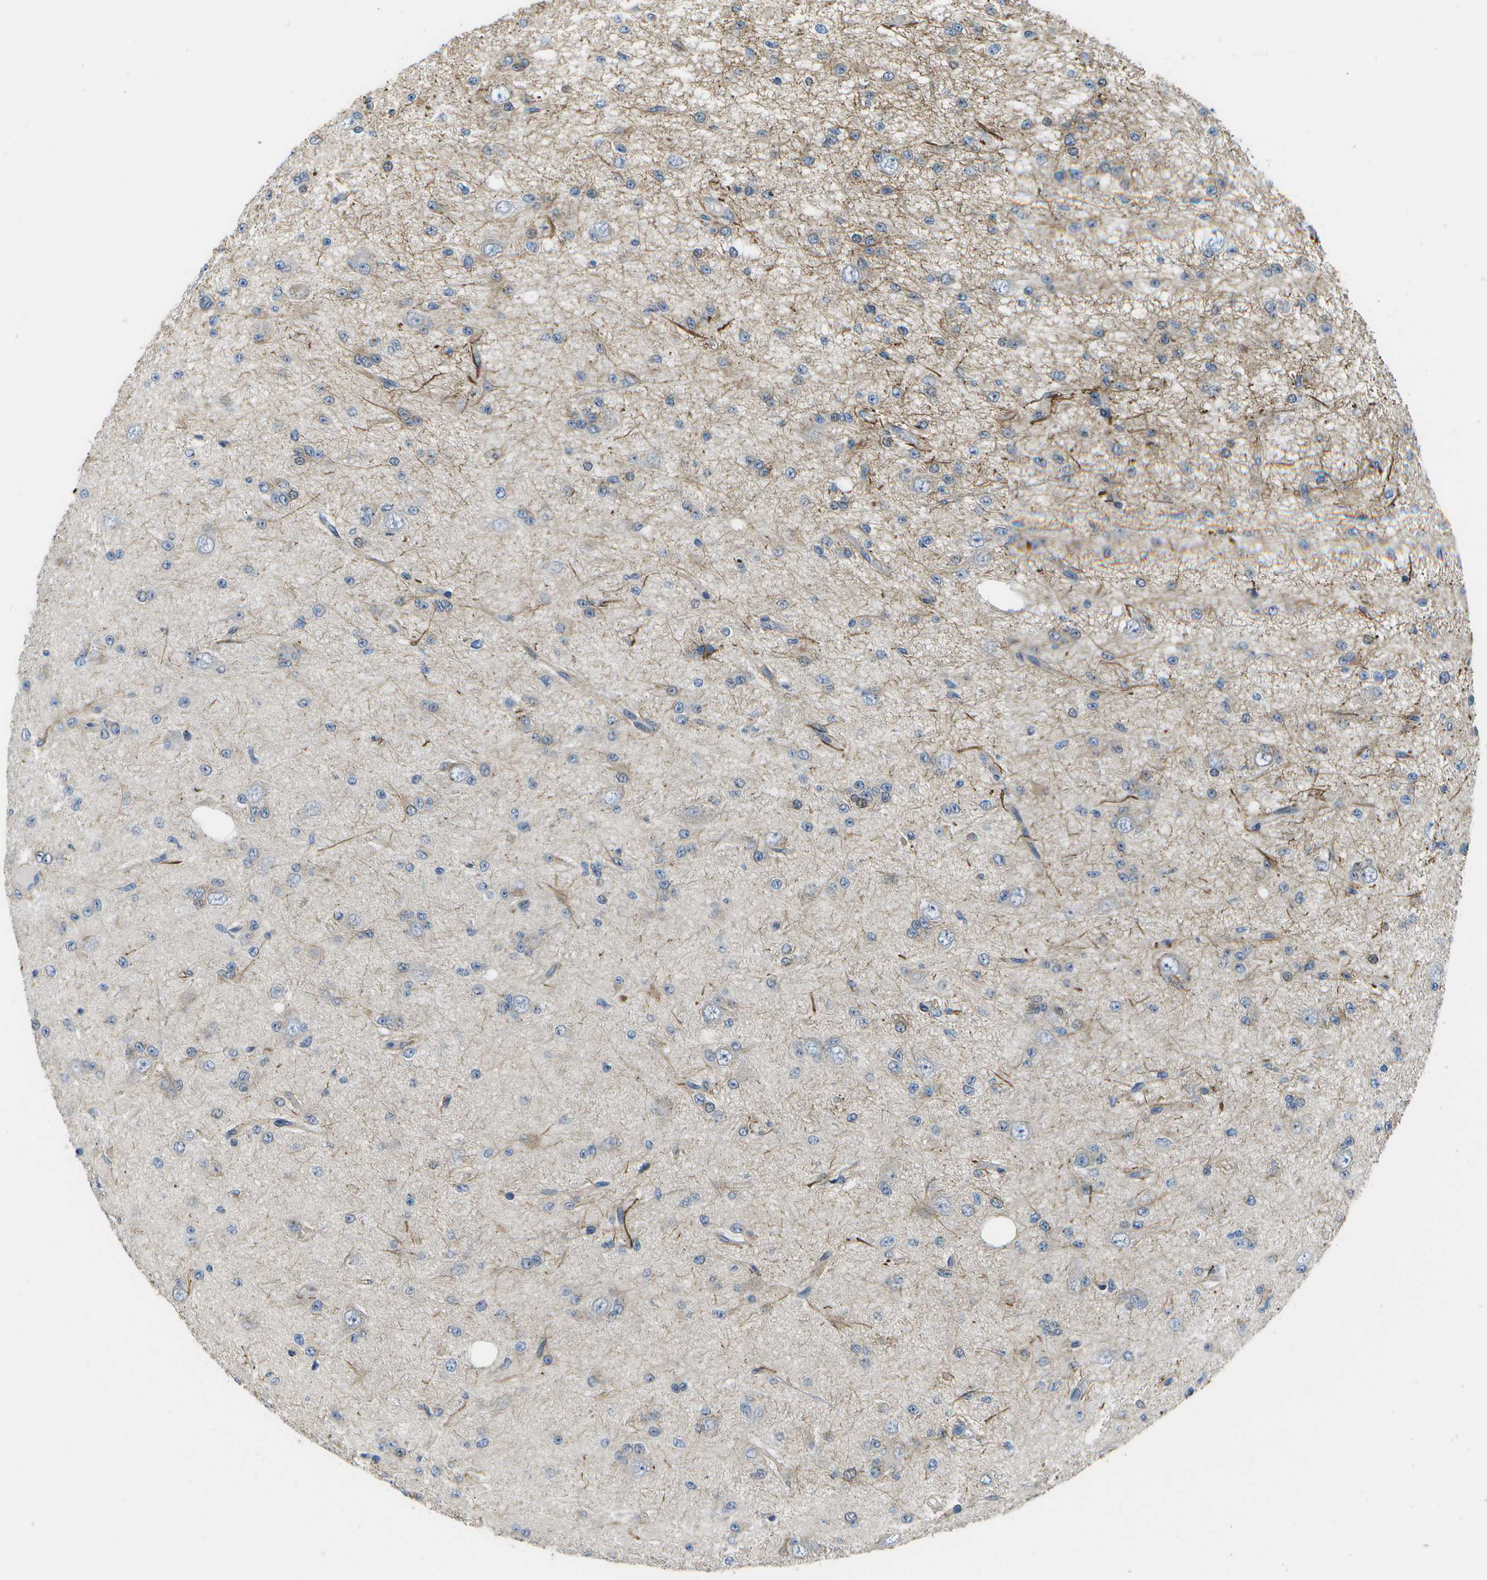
{"staining": {"intensity": "negative", "quantity": "none", "location": "none"}, "tissue": "glioma", "cell_type": "Tumor cells", "image_type": "cancer", "snomed": [{"axis": "morphology", "description": "Glioma, malignant, Low grade"}, {"axis": "topography", "description": "Brain"}], "caption": "Tumor cells show no significant protein expression in glioma.", "gene": "P3H1", "patient": {"sex": "male", "age": 38}}